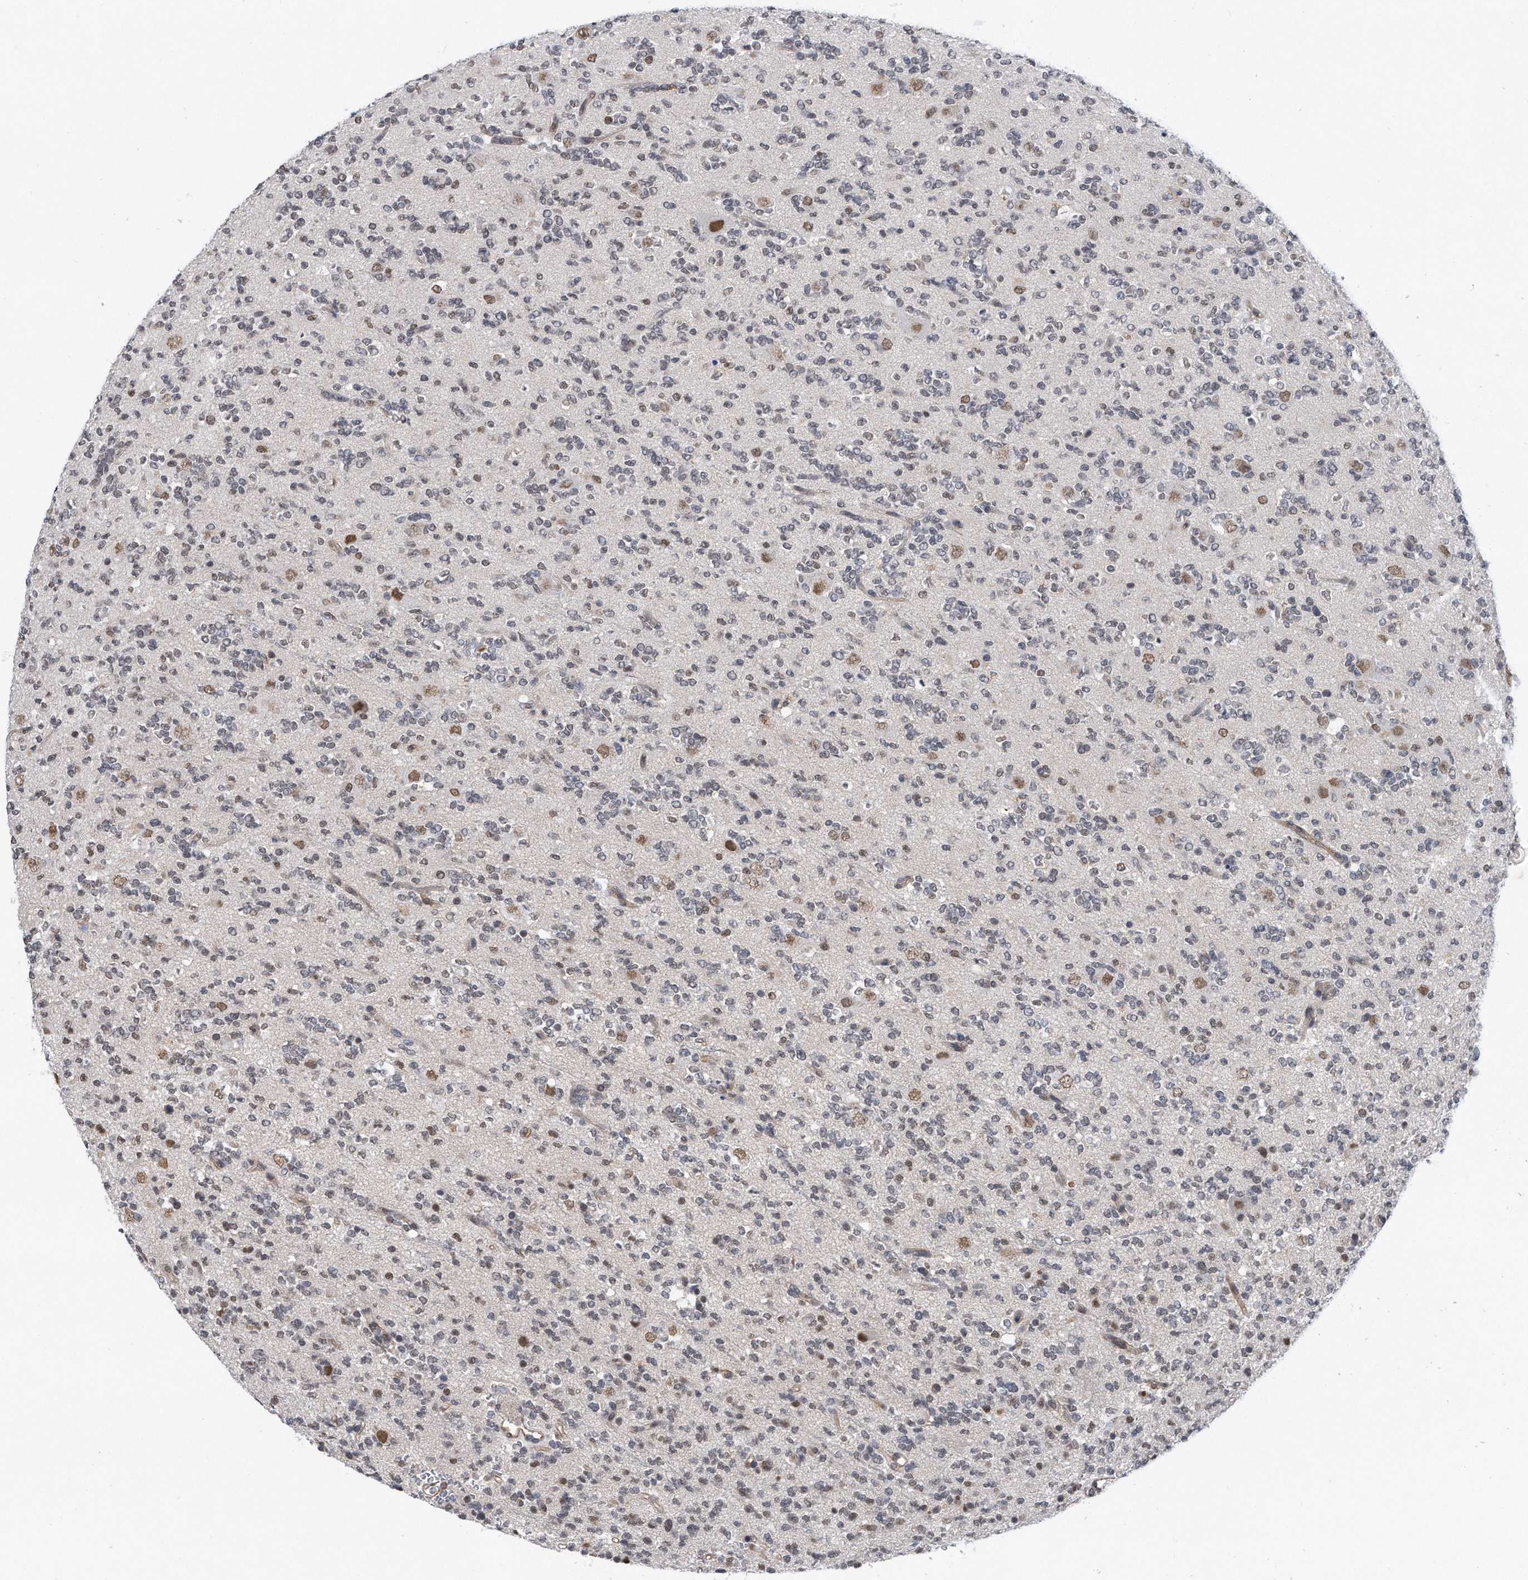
{"staining": {"intensity": "weak", "quantity": "<25%", "location": "nuclear"}, "tissue": "glioma", "cell_type": "Tumor cells", "image_type": "cancer", "snomed": [{"axis": "morphology", "description": "Glioma, malignant, High grade"}, {"axis": "topography", "description": "Brain"}], "caption": "Glioma was stained to show a protein in brown. There is no significant positivity in tumor cells.", "gene": "TP53INP1", "patient": {"sex": "female", "age": 62}}